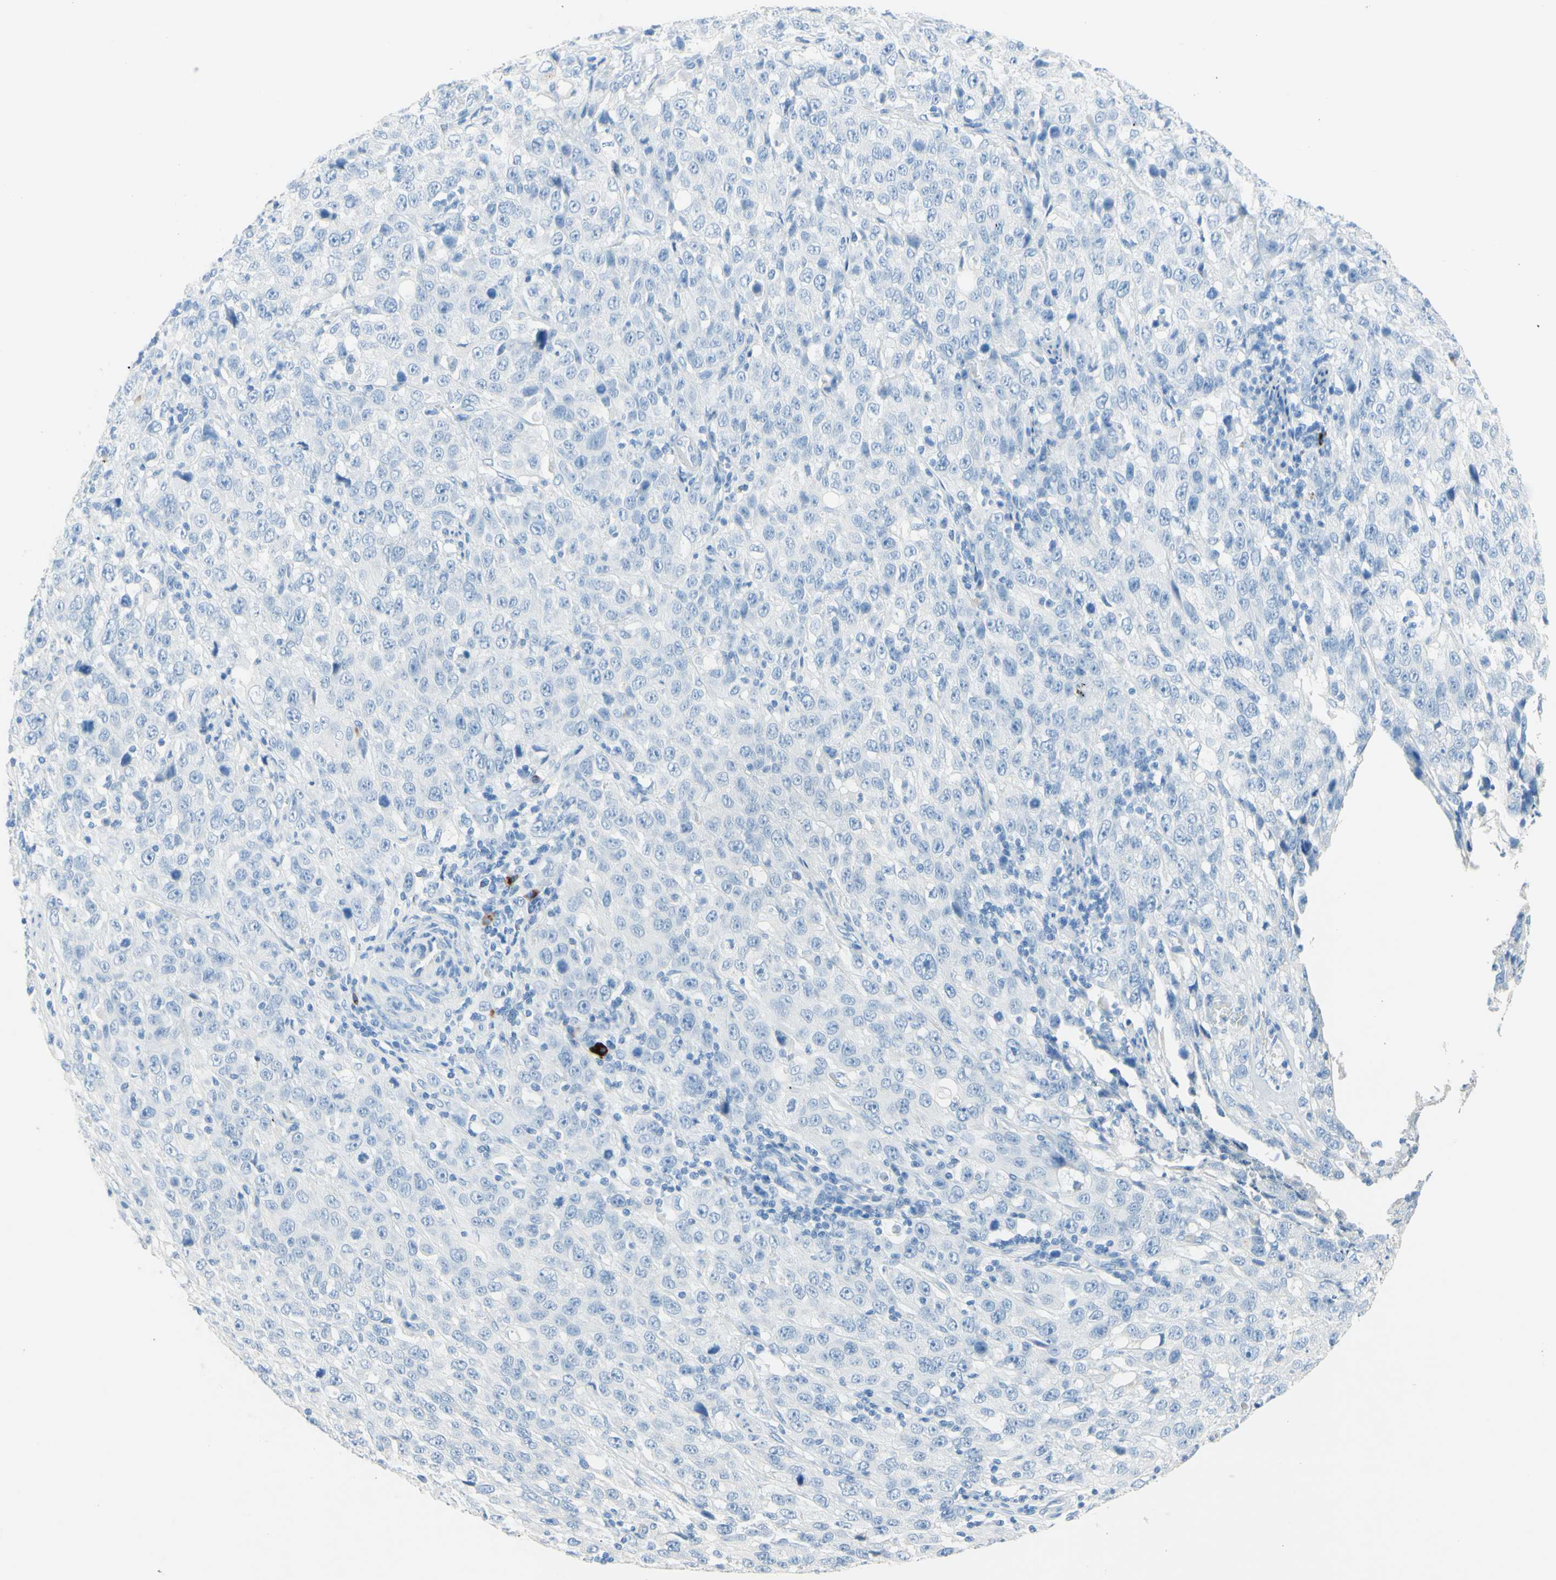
{"staining": {"intensity": "negative", "quantity": "none", "location": "none"}, "tissue": "stomach cancer", "cell_type": "Tumor cells", "image_type": "cancer", "snomed": [{"axis": "morphology", "description": "Normal tissue, NOS"}, {"axis": "morphology", "description": "Adenocarcinoma, NOS"}, {"axis": "topography", "description": "Stomach"}], "caption": "IHC micrograph of human stomach cancer stained for a protein (brown), which demonstrates no staining in tumor cells.", "gene": "IL6ST", "patient": {"sex": "male", "age": 48}}